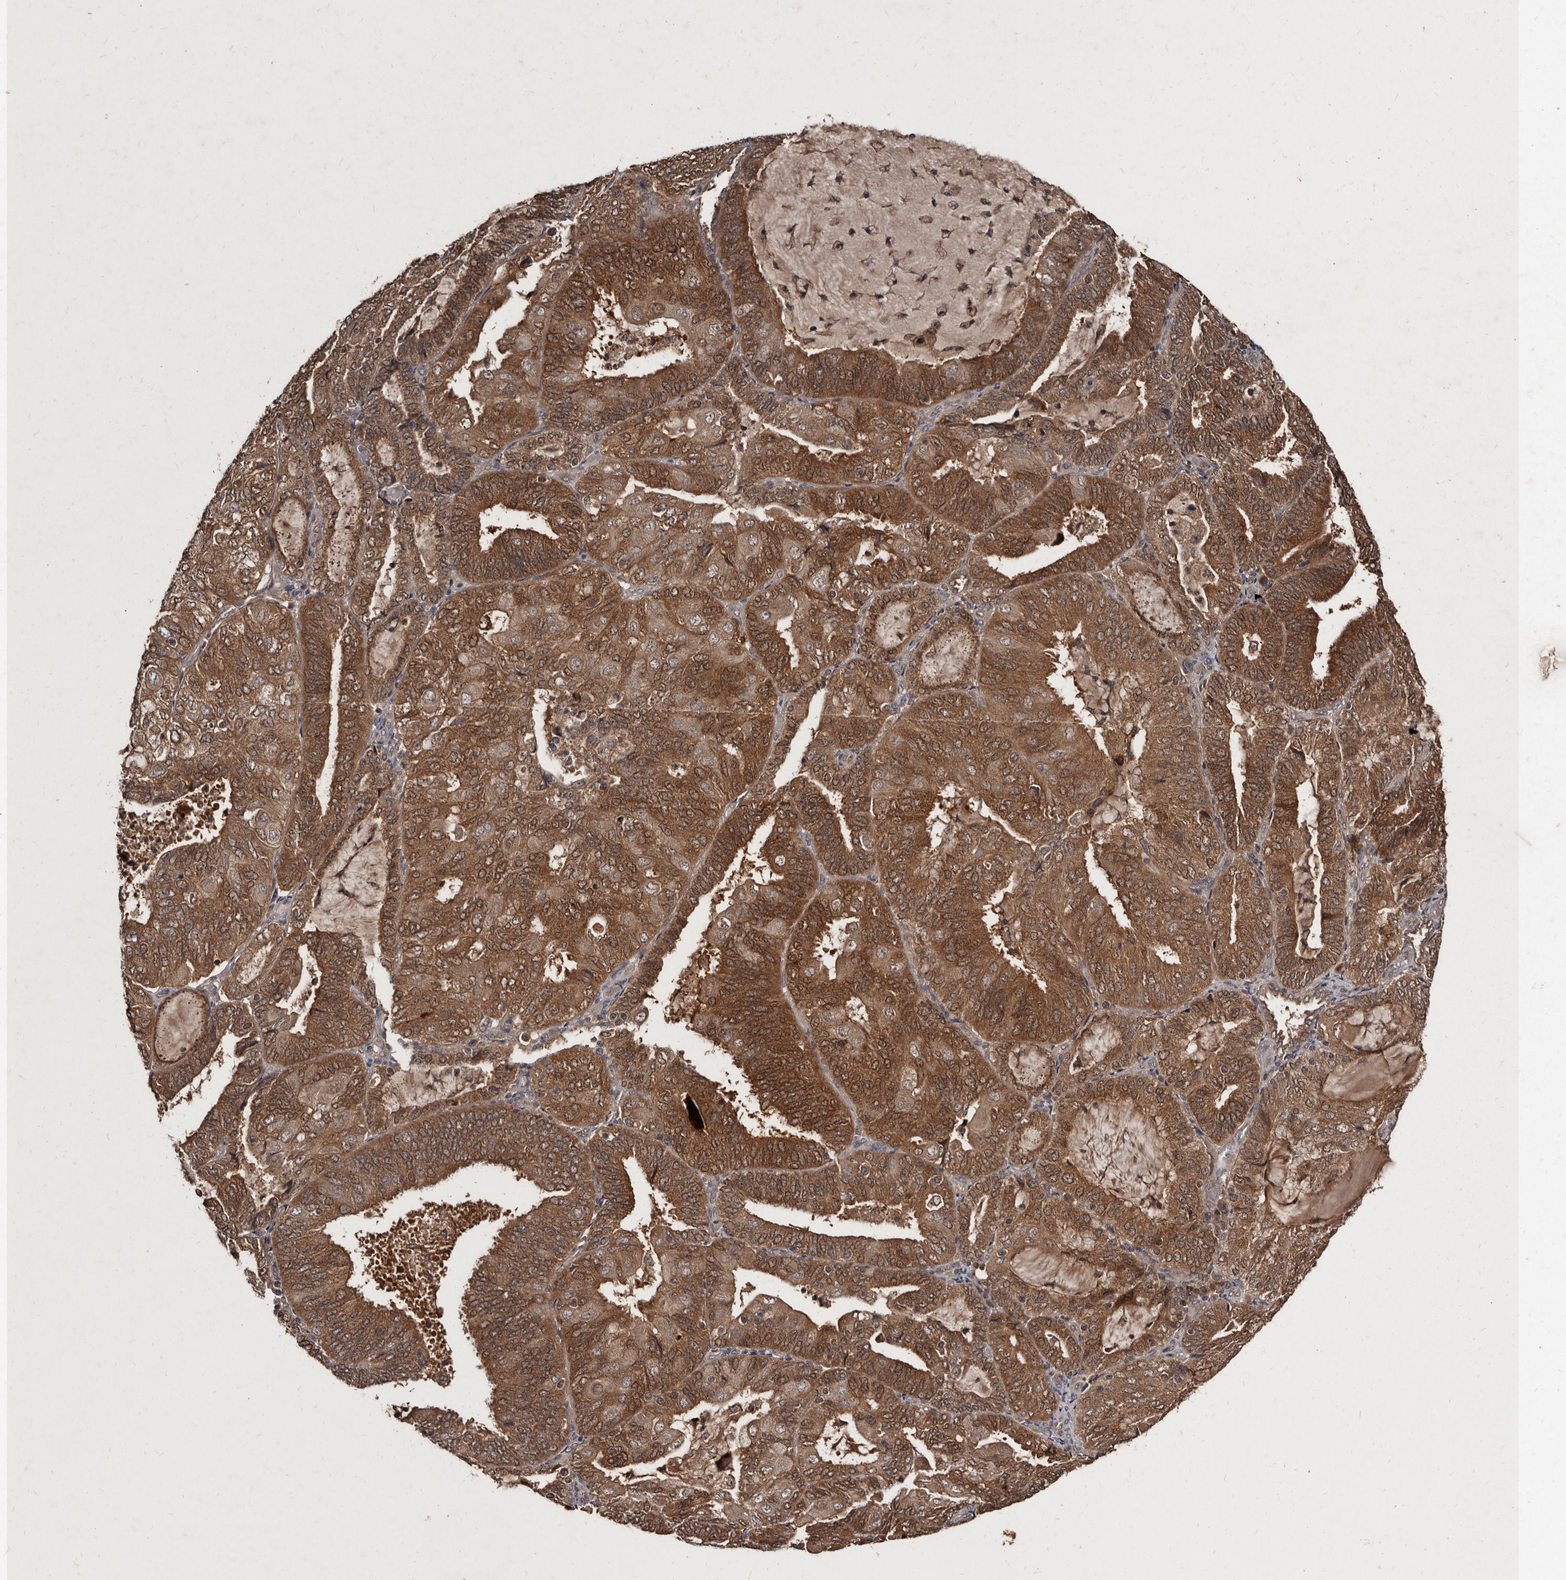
{"staining": {"intensity": "strong", "quantity": ">75%", "location": "cytoplasmic/membranous"}, "tissue": "endometrial cancer", "cell_type": "Tumor cells", "image_type": "cancer", "snomed": [{"axis": "morphology", "description": "Adenocarcinoma, NOS"}, {"axis": "topography", "description": "Endometrium"}], "caption": "This is a histology image of immunohistochemistry staining of endometrial adenocarcinoma, which shows strong expression in the cytoplasmic/membranous of tumor cells.", "gene": "PMVK", "patient": {"sex": "female", "age": 81}}